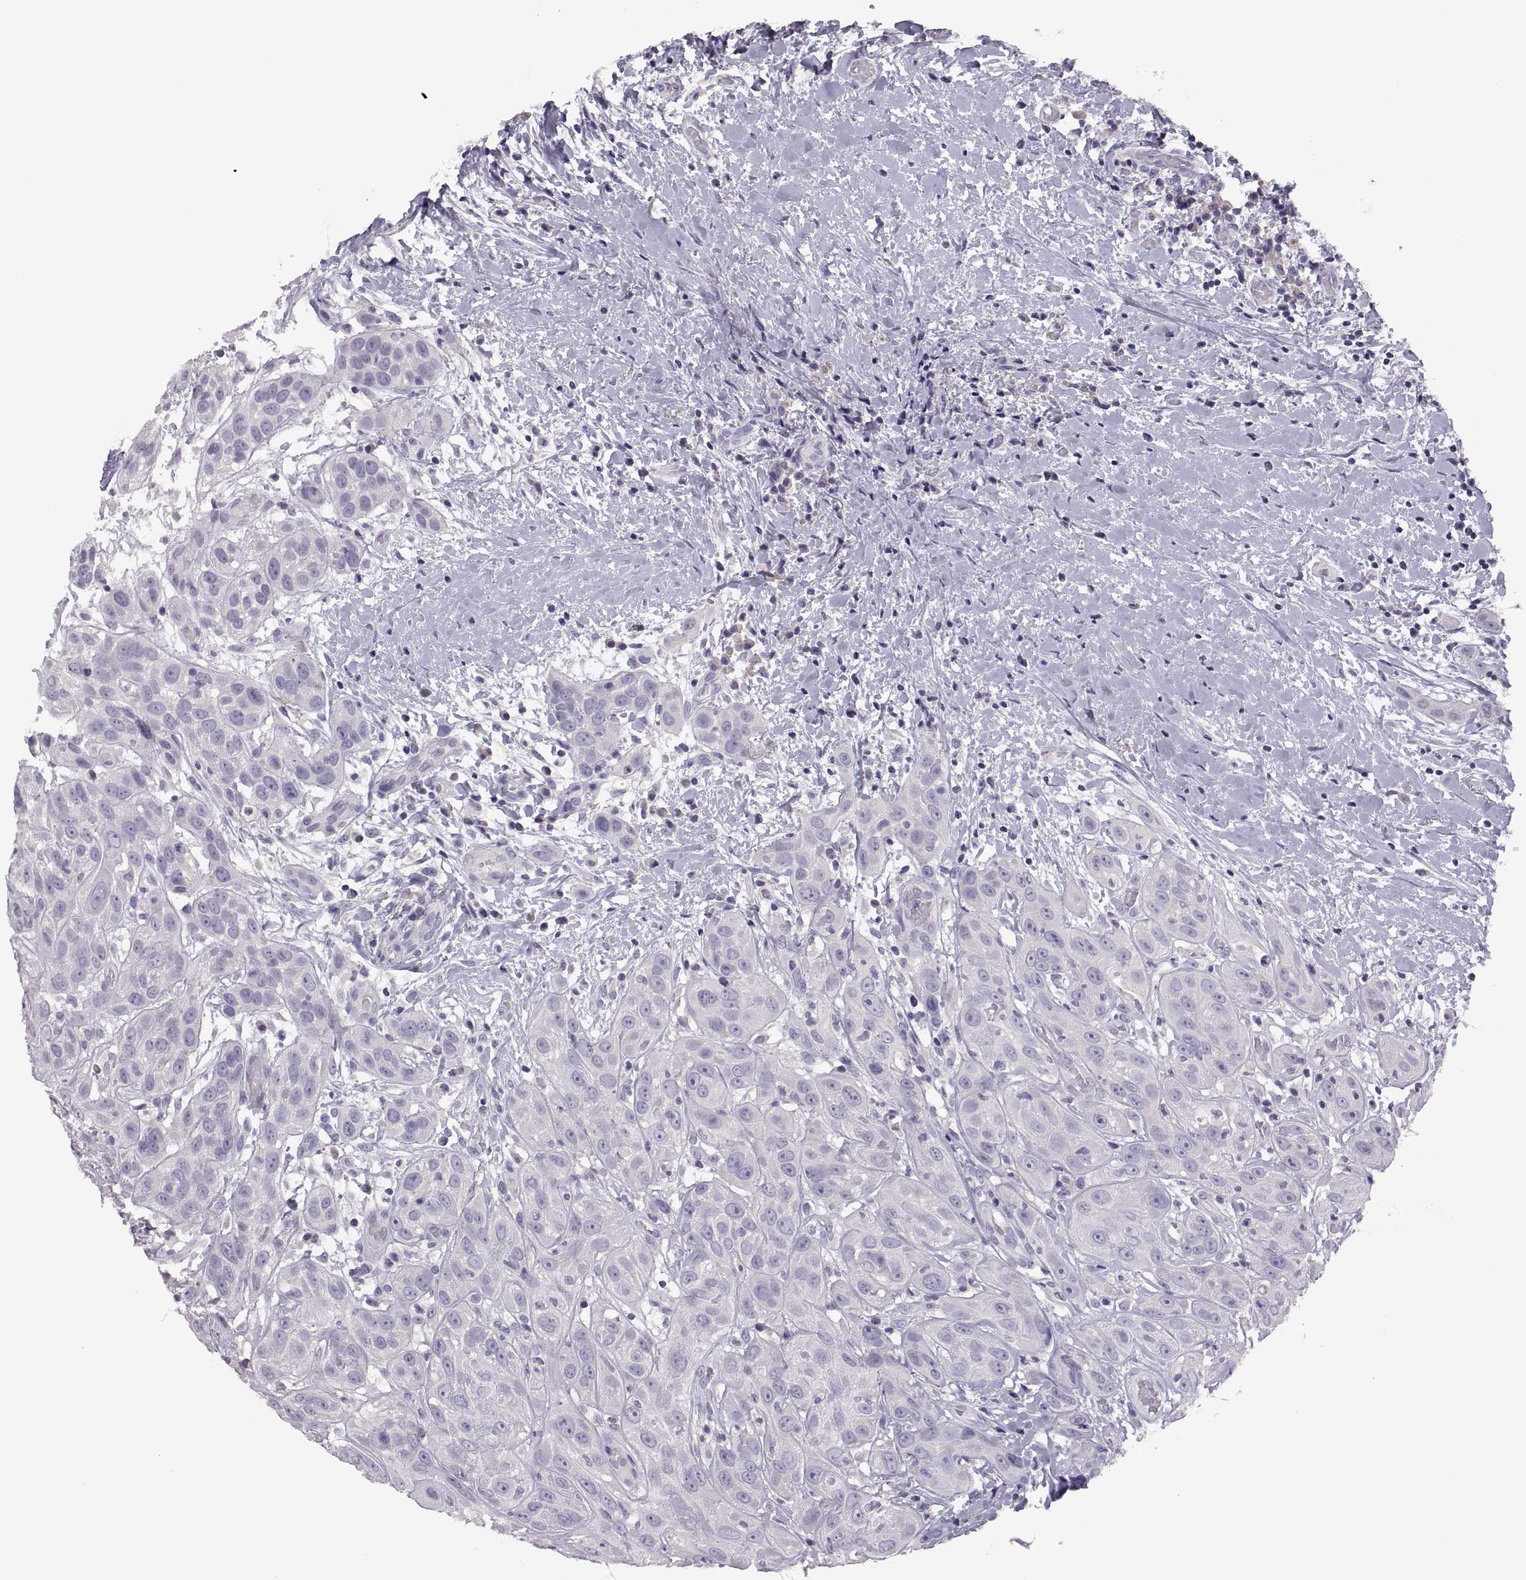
{"staining": {"intensity": "negative", "quantity": "none", "location": "none"}, "tissue": "head and neck cancer", "cell_type": "Tumor cells", "image_type": "cancer", "snomed": [{"axis": "morphology", "description": "Normal tissue, NOS"}, {"axis": "morphology", "description": "Squamous cell carcinoma, NOS"}, {"axis": "topography", "description": "Oral tissue"}, {"axis": "topography", "description": "Salivary gland"}, {"axis": "topography", "description": "Head-Neck"}], "caption": "DAB immunohistochemical staining of human head and neck squamous cell carcinoma demonstrates no significant staining in tumor cells.", "gene": "TBX19", "patient": {"sex": "female", "age": 62}}